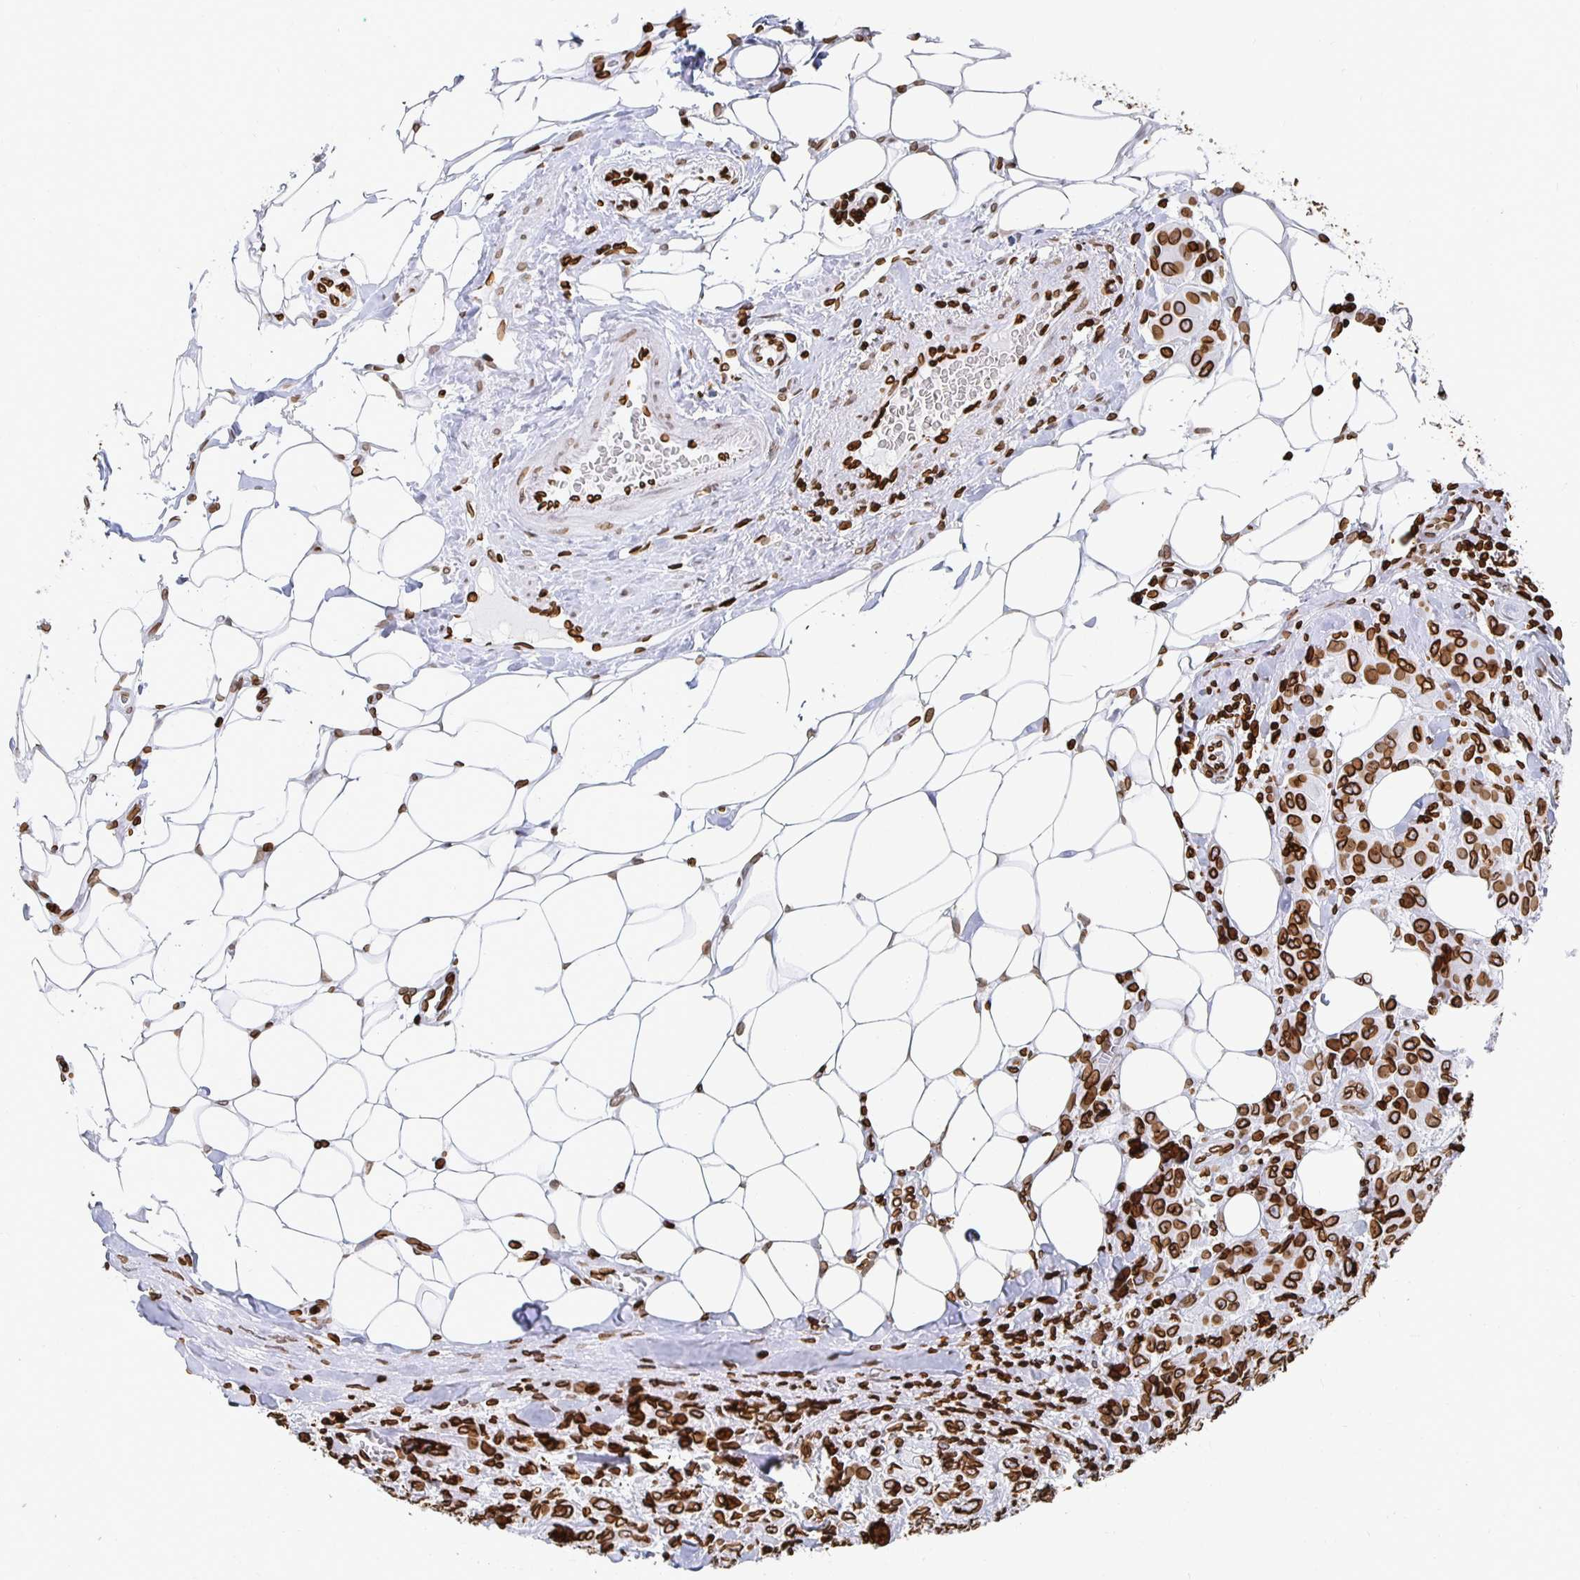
{"staining": {"intensity": "moderate", "quantity": ">75%", "location": "cytoplasmic/membranous,nuclear"}, "tissue": "breast cancer", "cell_type": "Tumor cells", "image_type": "cancer", "snomed": [{"axis": "morphology", "description": "Normal tissue, NOS"}, {"axis": "morphology", "description": "Duct carcinoma"}, {"axis": "topography", "description": "Breast"}], "caption": "Protein expression analysis of breast intraductal carcinoma shows moderate cytoplasmic/membranous and nuclear positivity in approximately >75% of tumor cells.", "gene": "LMNB1", "patient": {"sex": "female", "age": 43}}